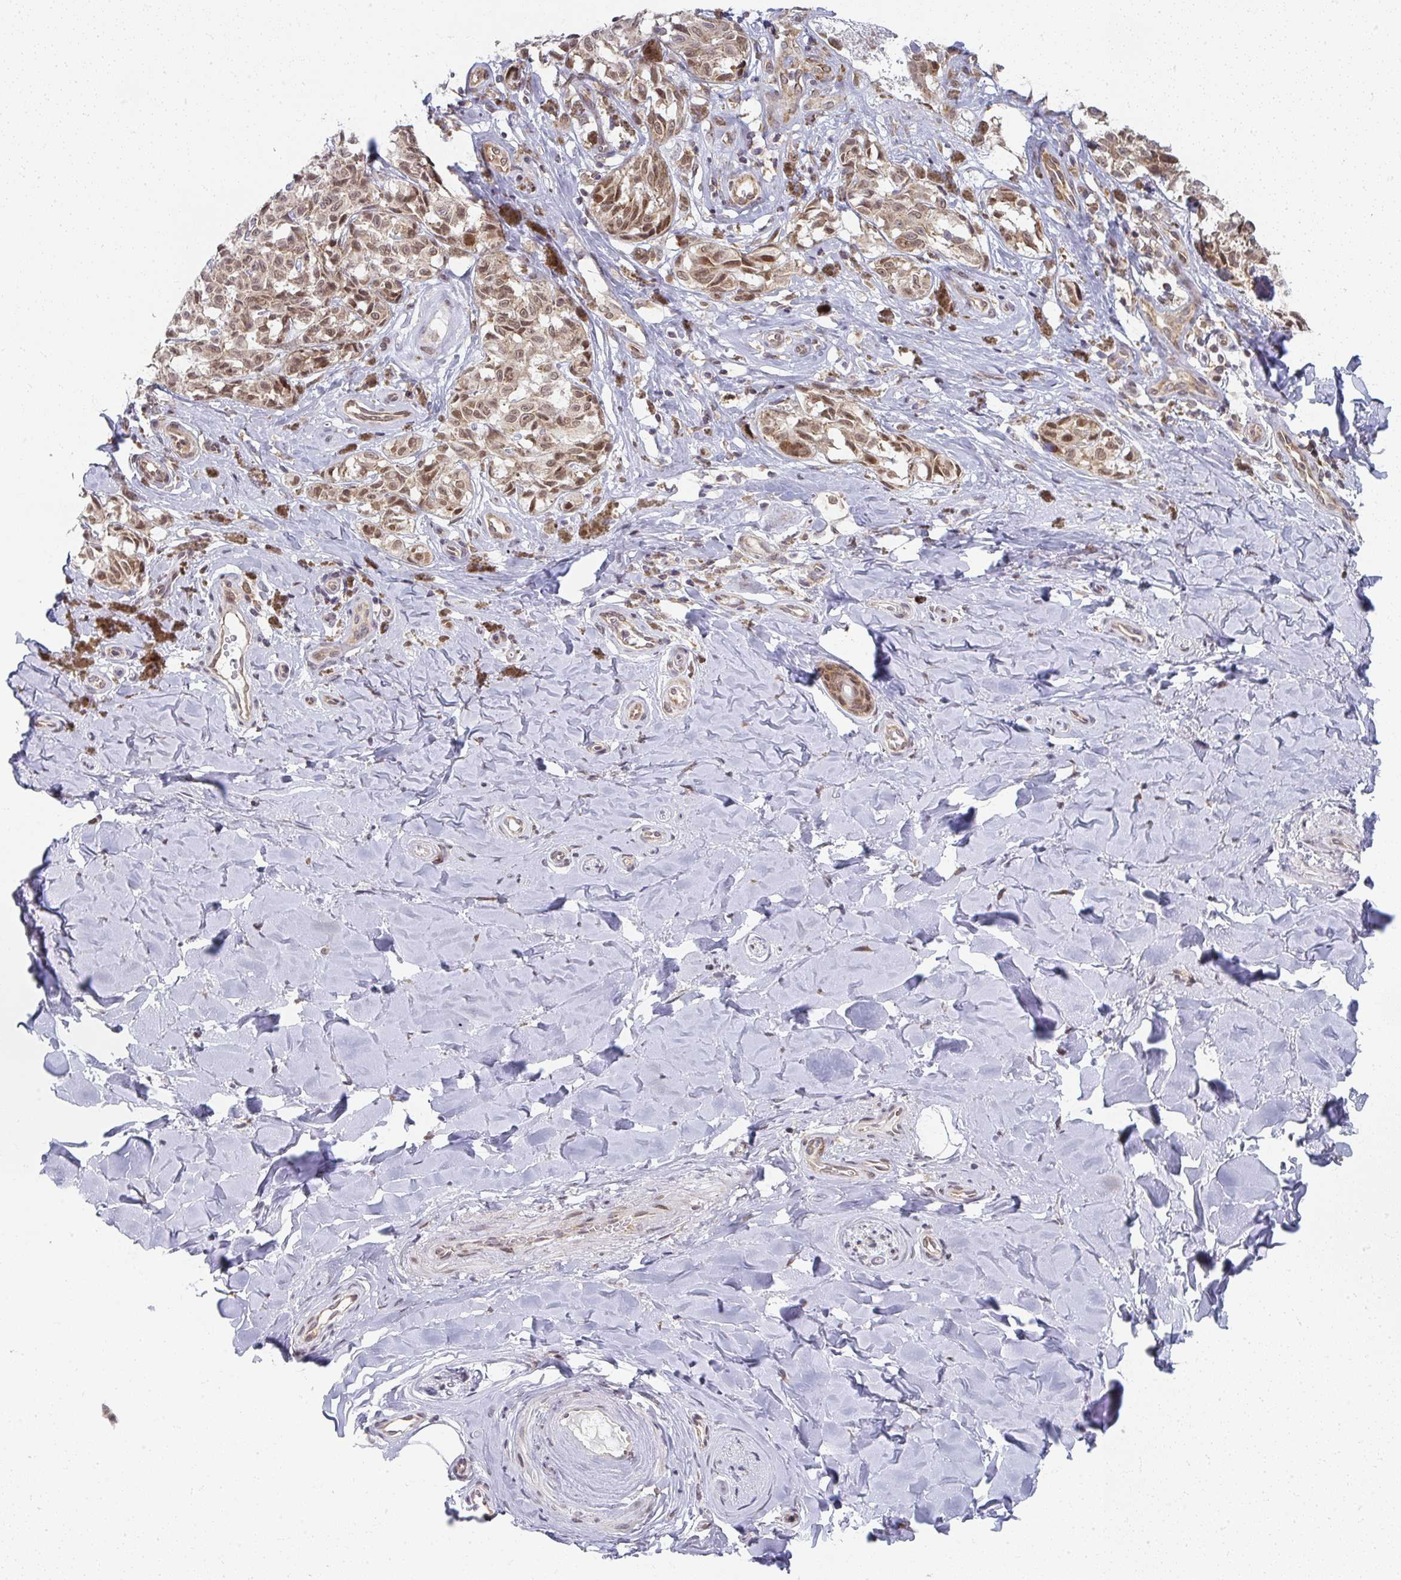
{"staining": {"intensity": "moderate", "quantity": ">75%", "location": "nuclear"}, "tissue": "melanoma", "cell_type": "Tumor cells", "image_type": "cancer", "snomed": [{"axis": "morphology", "description": "Malignant melanoma, NOS"}, {"axis": "topography", "description": "Skin"}], "caption": "An immunohistochemistry image of tumor tissue is shown. Protein staining in brown shows moderate nuclear positivity in melanoma within tumor cells.", "gene": "SYNCRIP", "patient": {"sex": "female", "age": 65}}